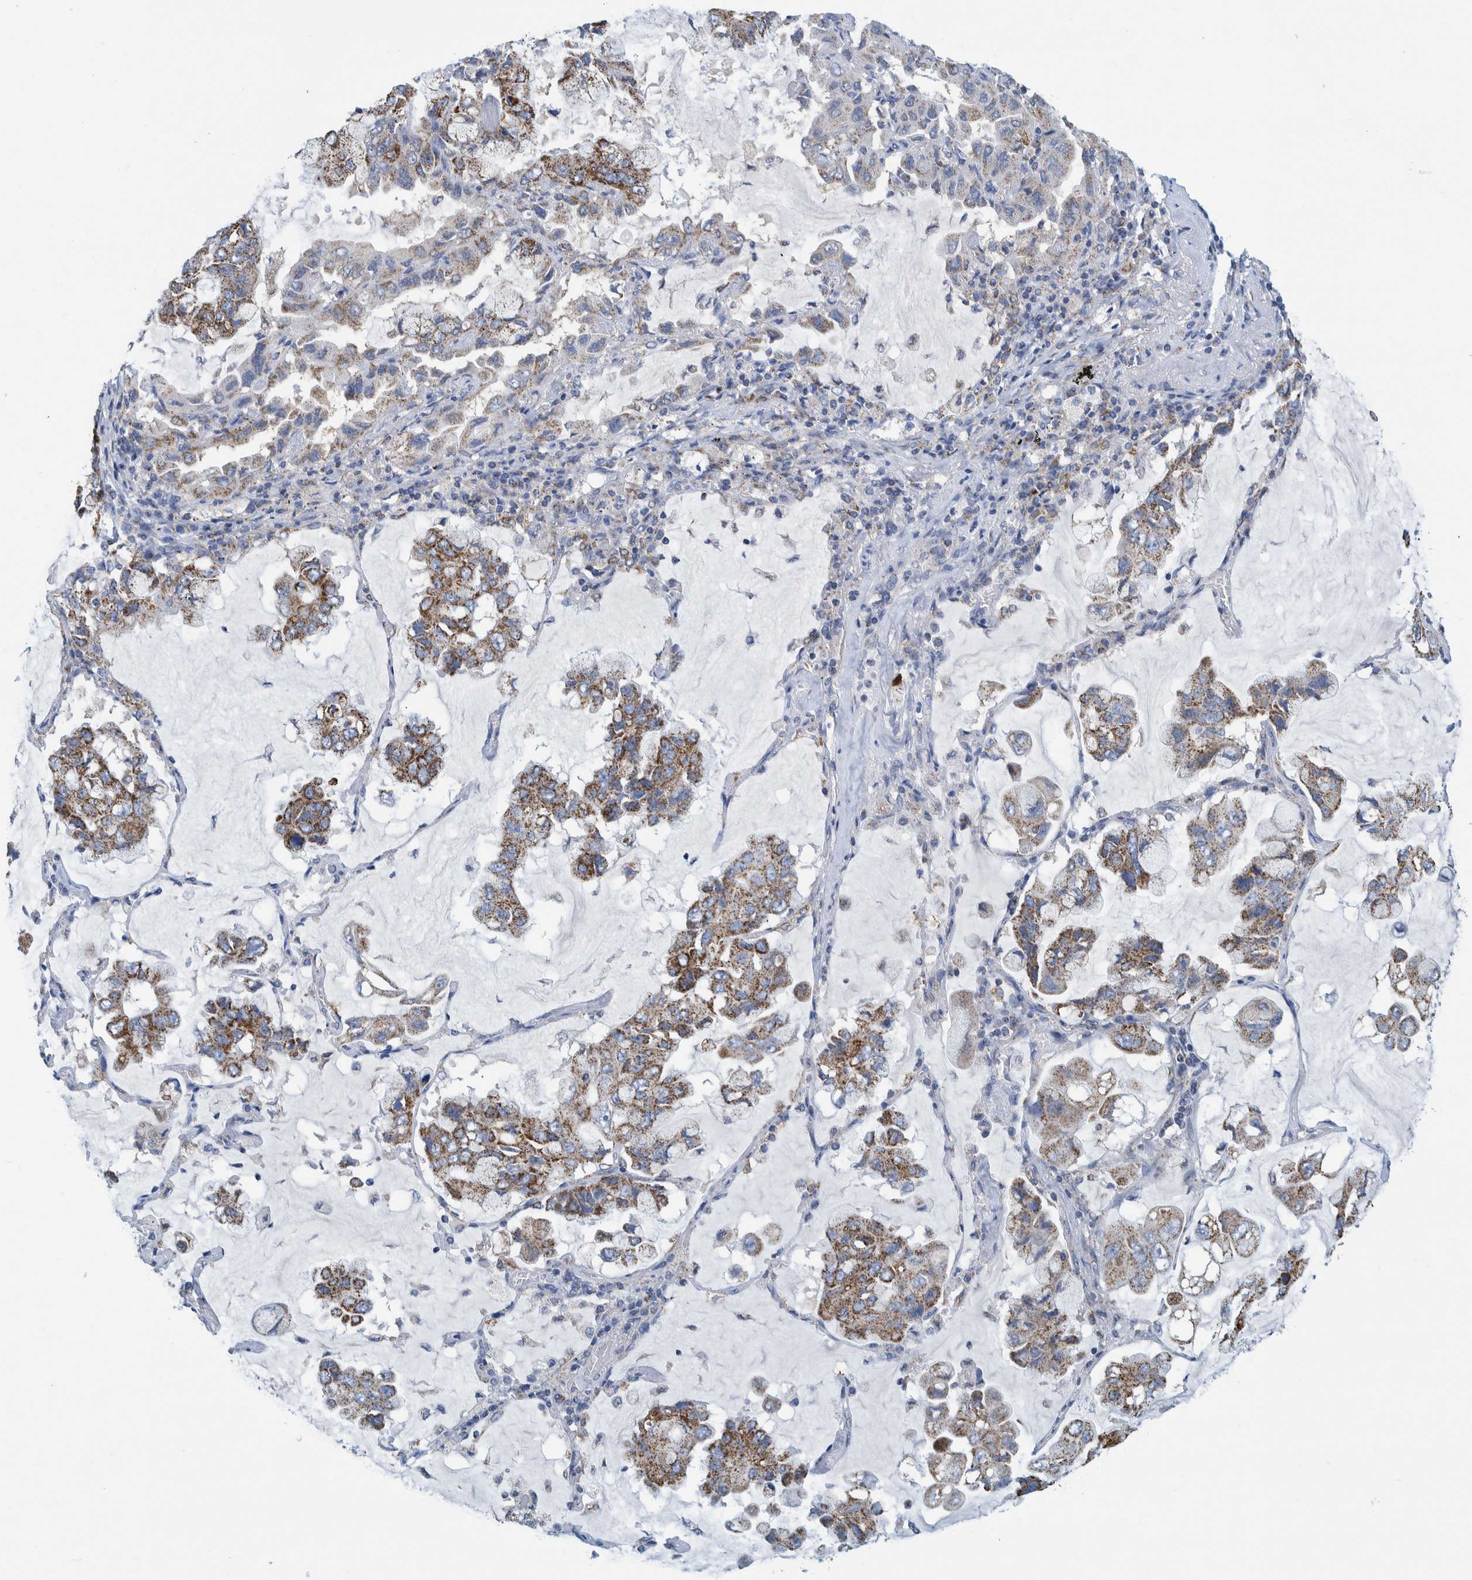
{"staining": {"intensity": "moderate", "quantity": ">75%", "location": "cytoplasmic/membranous"}, "tissue": "lung cancer", "cell_type": "Tumor cells", "image_type": "cancer", "snomed": [{"axis": "morphology", "description": "Adenocarcinoma, NOS"}, {"axis": "topography", "description": "Lung"}], "caption": "High-magnification brightfield microscopy of lung cancer stained with DAB (3,3'-diaminobenzidine) (brown) and counterstained with hematoxylin (blue). tumor cells exhibit moderate cytoplasmic/membranous positivity is seen in about>75% of cells. Using DAB (brown) and hematoxylin (blue) stains, captured at high magnification using brightfield microscopy.", "gene": "MRPS7", "patient": {"sex": "male", "age": 64}}